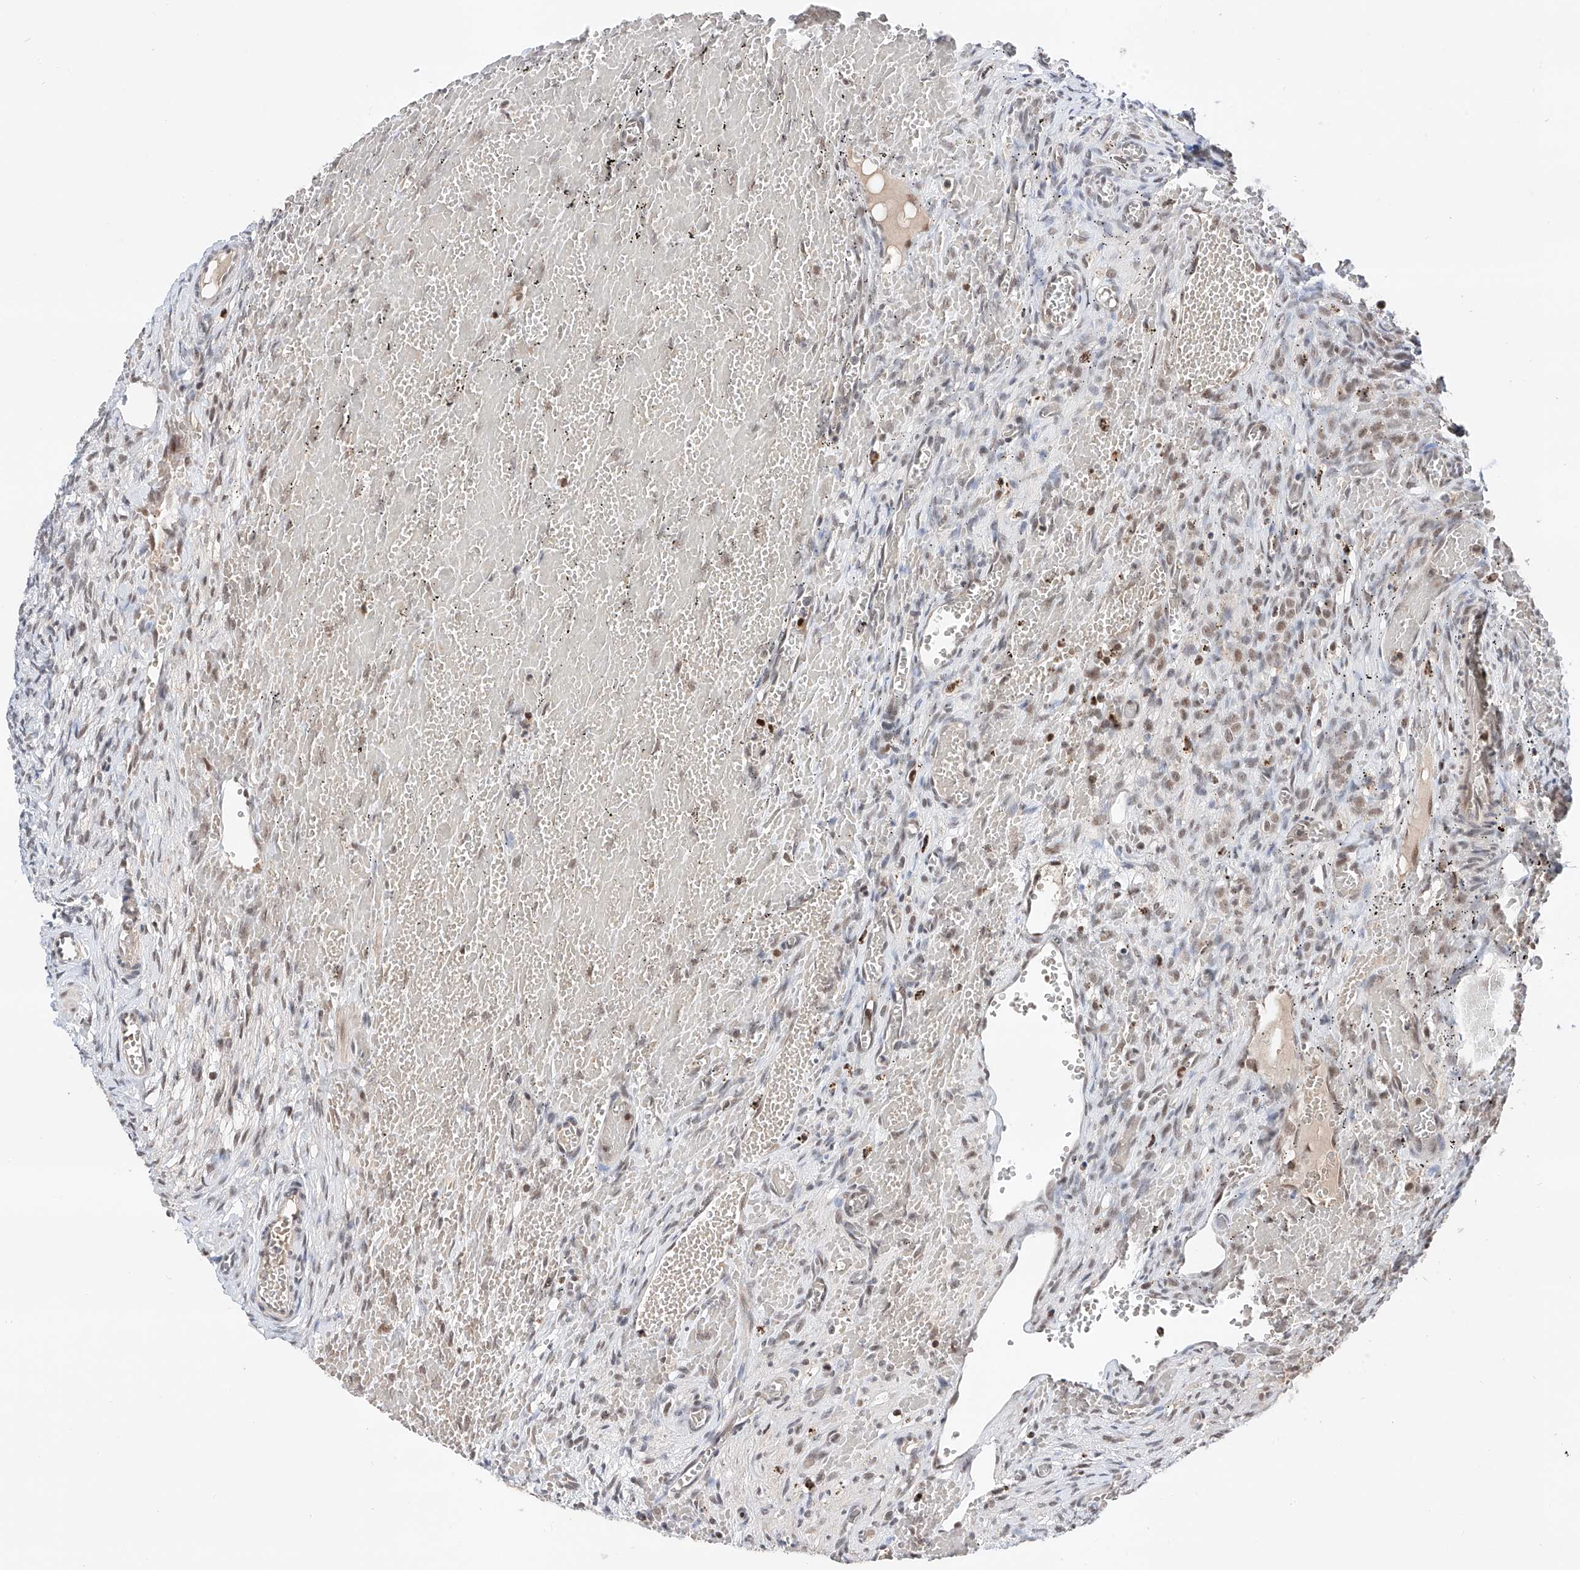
{"staining": {"intensity": "negative", "quantity": "none", "location": "none"}, "tissue": "ovary", "cell_type": "Ovarian stroma cells", "image_type": "normal", "snomed": [{"axis": "morphology", "description": "Adenocarcinoma, NOS"}, {"axis": "topography", "description": "Endometrium"}], "caption": "Ovary stained for a protein using IHC shows no expression ovarian stroma cells.", "gene": "SNRNP200", "patient": {"sex": "female", "age": 32}}